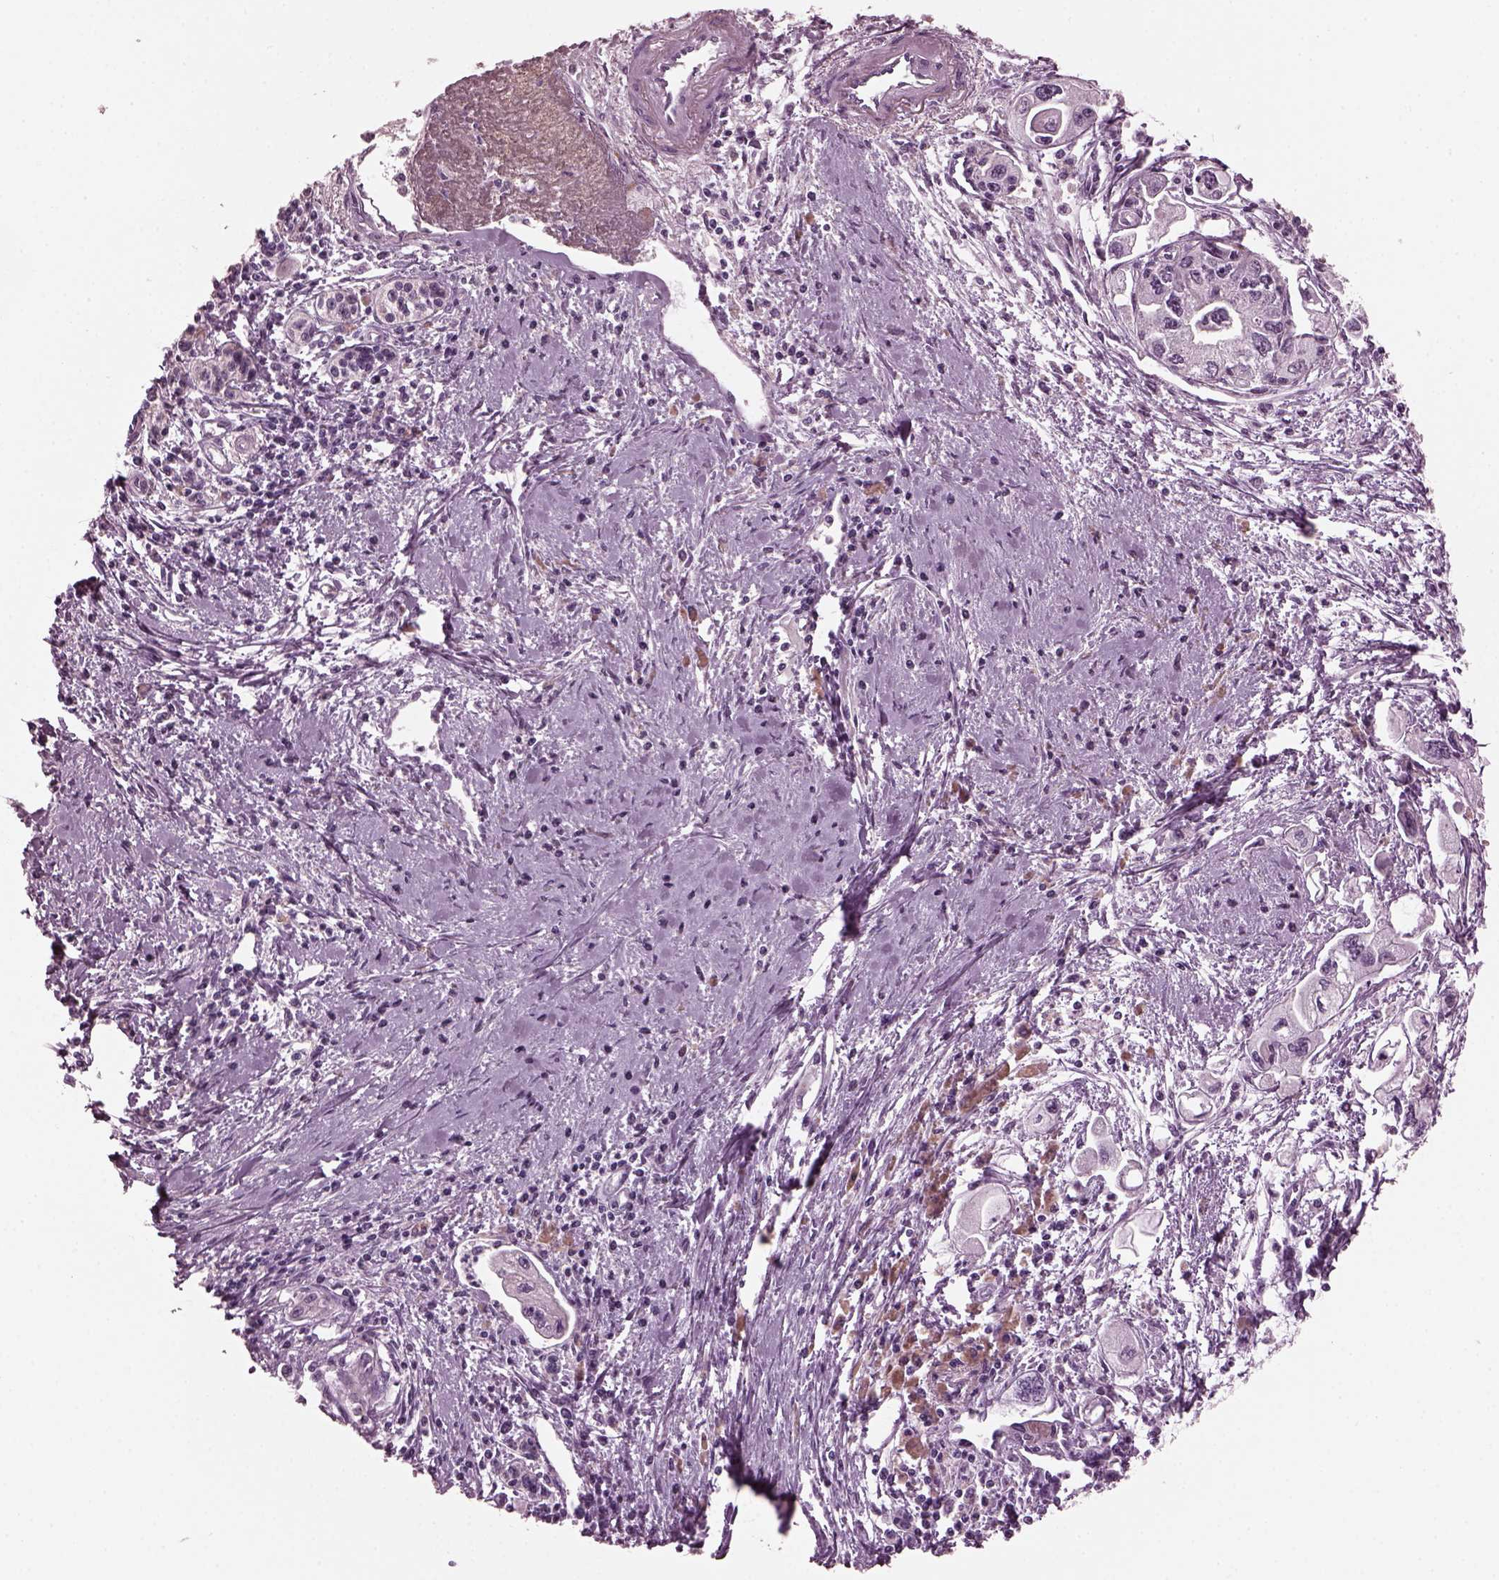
{"staining": {"intensity": "negative", "quantity": "none", "location": "none"}, "tissue": "pancreatic cancer", "cell_type": "Tumor cells", "image_type": "cancer", "snomed": [{"axis": "morphology", "description": "Adenocarcinoma, NOS"}, {"axis": "topography", "description": "Pancreas"}], "caption": "Immunohistochemistry micrograph of neoplastic tissue: pancreatic adenocarcinoma stained with DAB (3,3'-diaminobenzidine) reveals no significant protein staining in tumor cells.", "gene": "SHTN1", "patient": {"sex": "male", "age": 70}}